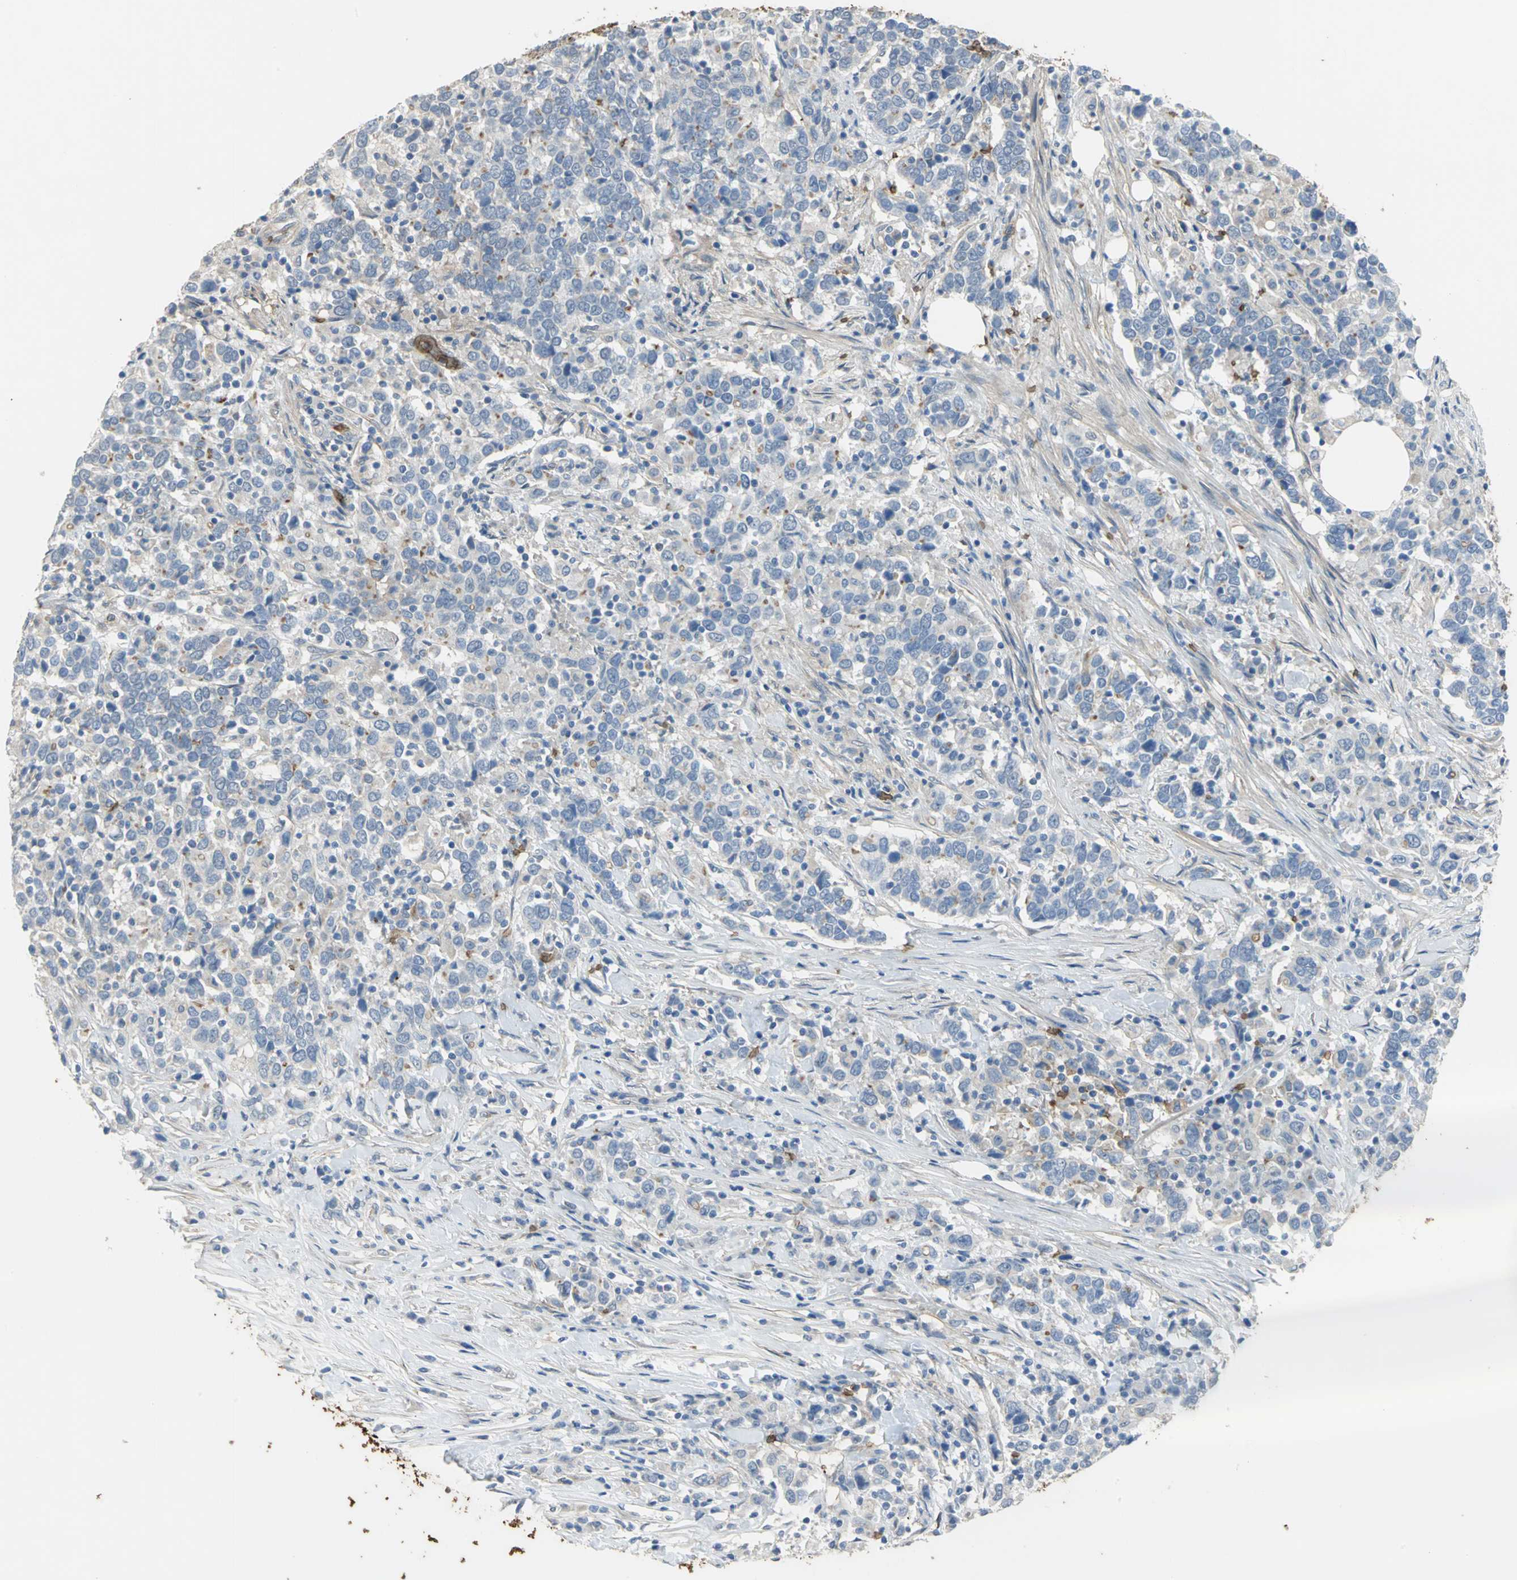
{"staining": {"intensity": "weak", "quantity": "<25%", "location": "cytoplasmic/membranous"}, "tissue": "urothelial cancer", "cell_type": "Tumor cells", "image_type": "cancer", "snomed": [{"axis": "morphology", "description": "Urothelial carcinoma, High grade"}, {"axis": "topography", "description": "Urinary bladder"}], "caption": "Immunohistochemistry (IHC) of human urothelial cancer demonstrates no staining in tumor cells.", "gene": "TREM1", "patient": {"sex": "male", "age": 61}}